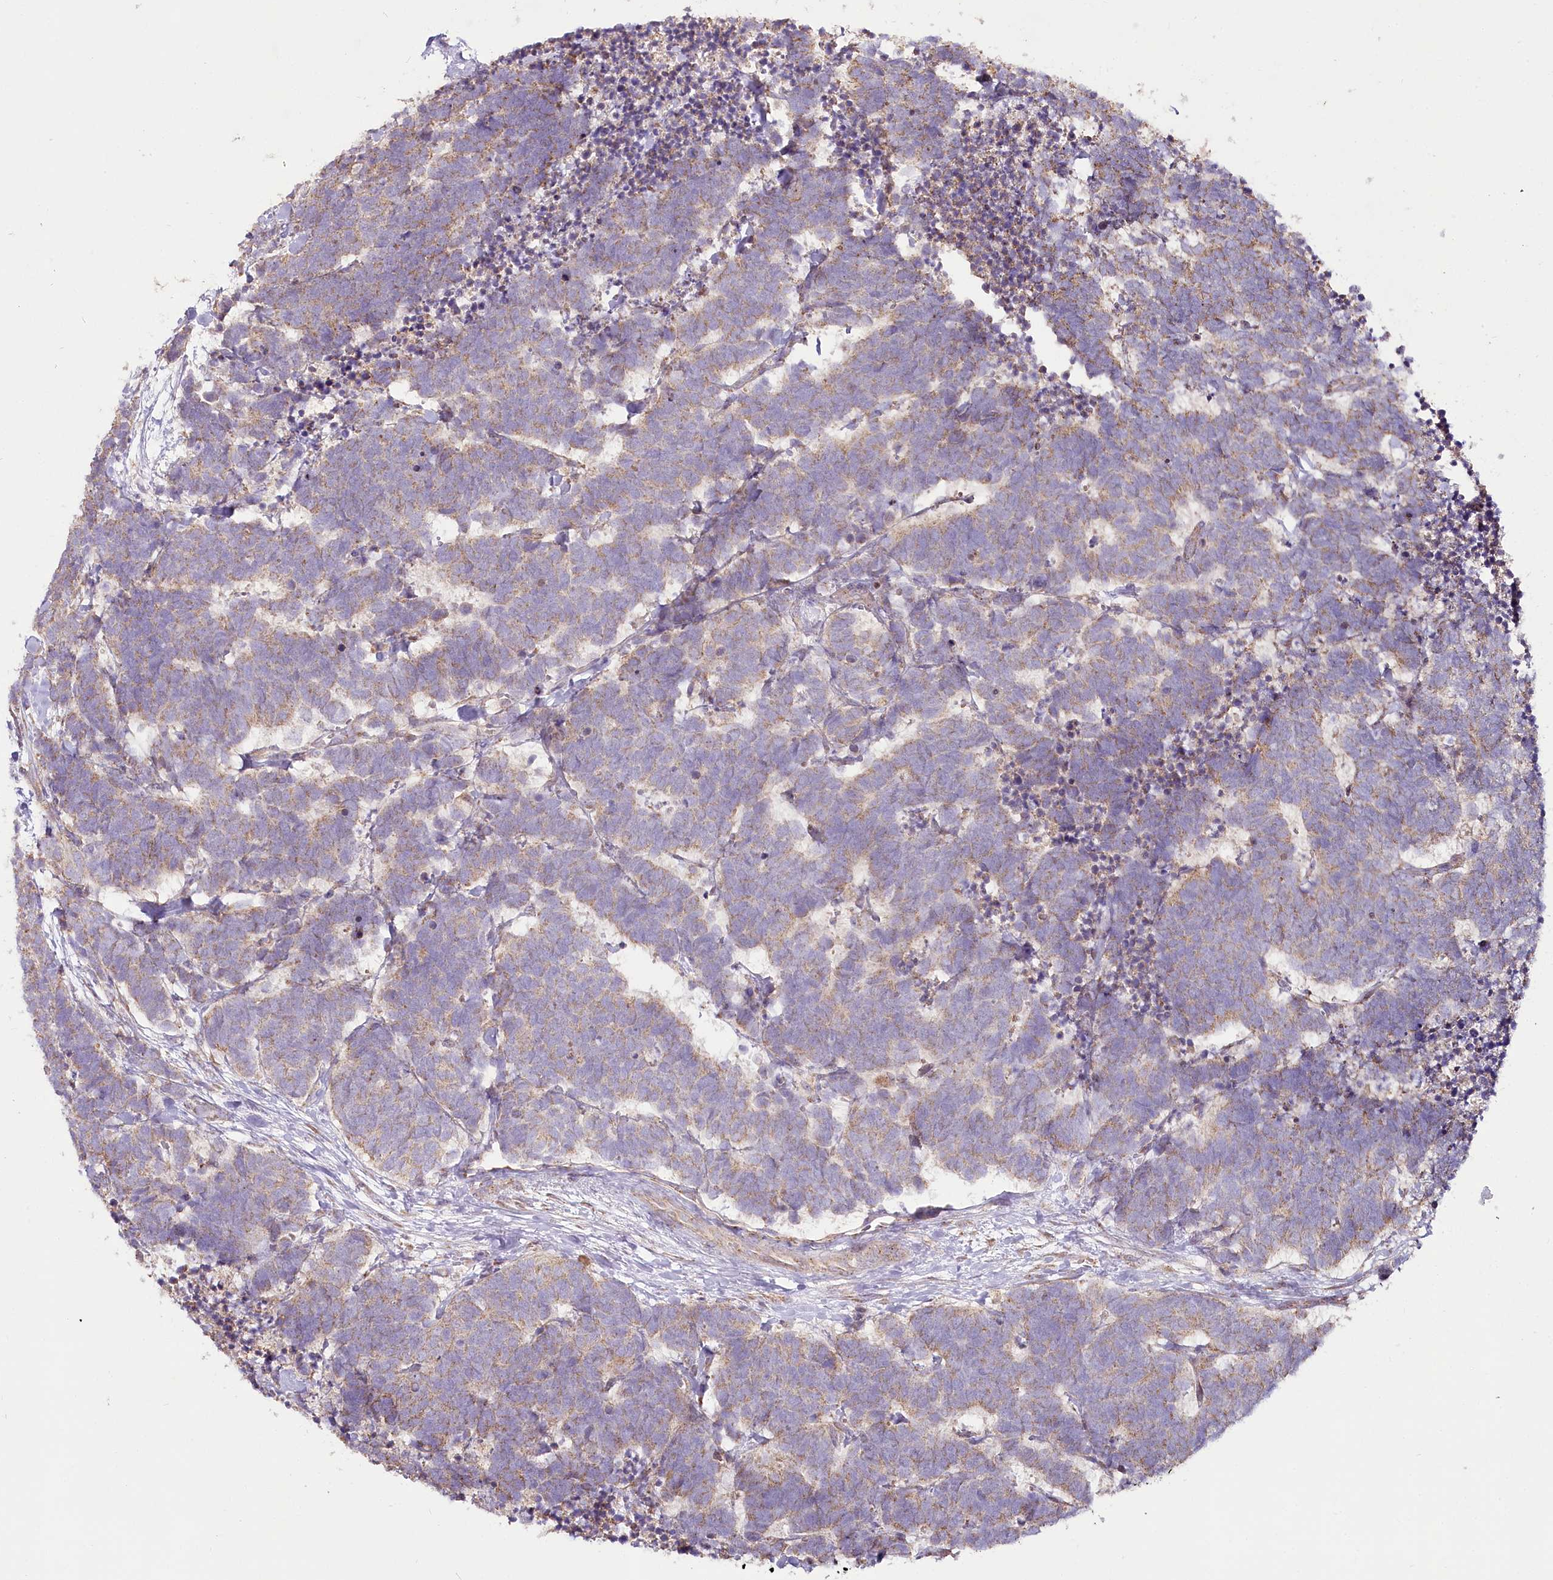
{"staining": {"intensity": "weak", "quantity": "25%-75%", "location": "cytoplasmic/membranous"}, "tissue": "carcinoid", "cell_type": "Tumor cells", "image_type": "cancer", "snomed": [{"axis": "morphology", "description": "Carcinoma, NOS"}, {"axis": "morphology", "description": "Carcinoid, malignant, NOS"}, {"axis": "topography", "description": "Urinary bladder"}], "caption": "Immunohistochemistry staining of carcinoid, which demonstrates low levels of weak cytoplasmic/membranous positivity in approximately 25%-75% of tumor cells indicating weak cytoplasmic/membranous protein staining. The staining was performed using DAB (3,3'-diaminobenzidine) (brown) for protein detection and nuclei were counterstained in hematoxylin (blue).", "gene": "ACOX2", "patient": {"sex": "male", "age": 57}}